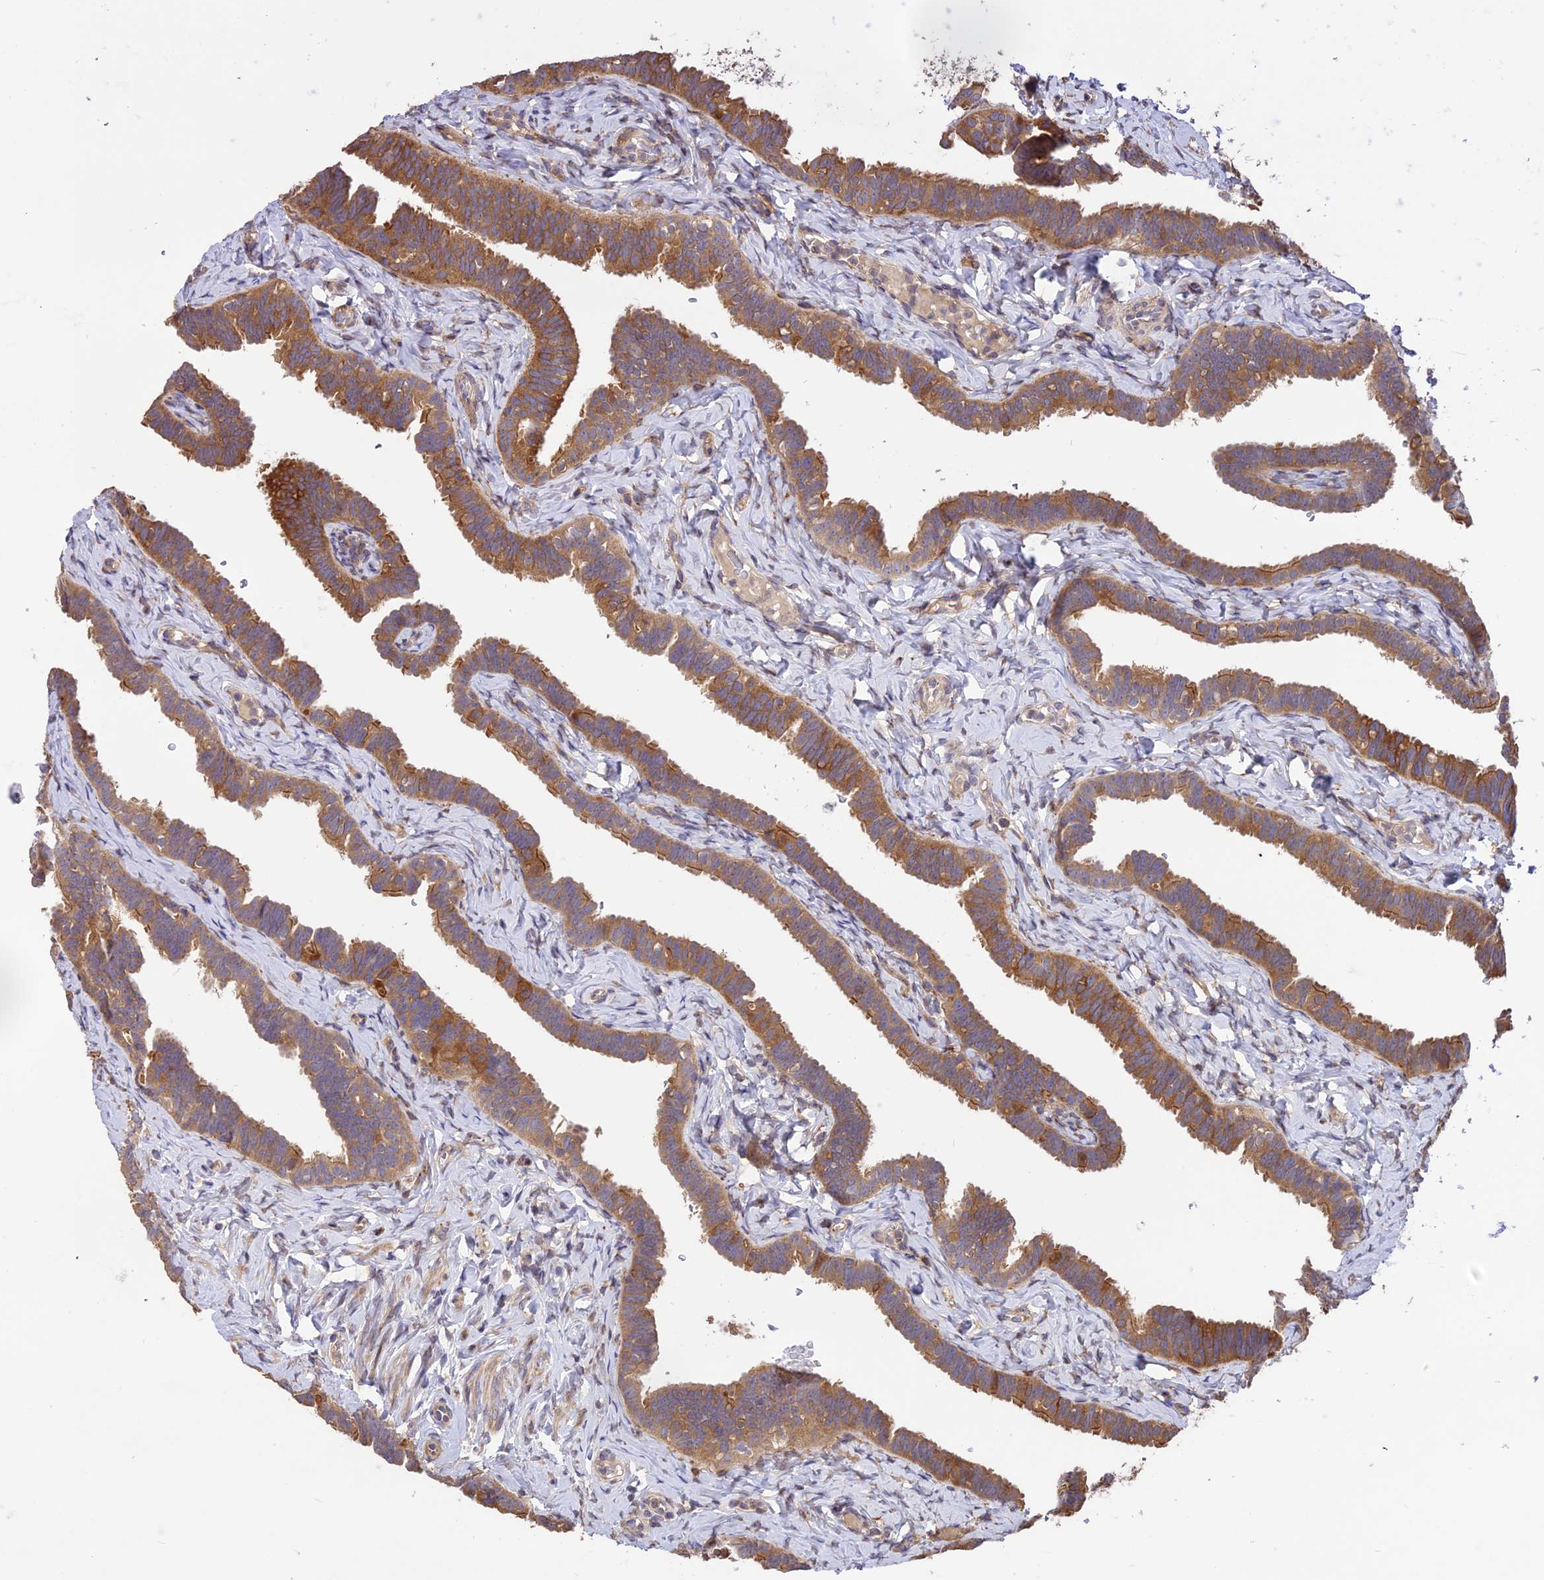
{"staining": {"intensity": "strong", "quantity": ">75%", "location": "cytoplasmic/membranous"}, "tissue": "fallopian tube", "cell_type": "Glandular cells", "image_type": "normal", "snomed": [{"axis": "morphology", "description": "Normal tissue, NOS"}, {"axis": "topography", "description": "Fallopian tube"}], "caption": "A high amount of strong cytoplasmic/membranous expression is identified in approximately >75% of glandular cells in benign fallopian tube.", "gene": "ROCK1", "patient": {"sex": "female", "age": 65}}